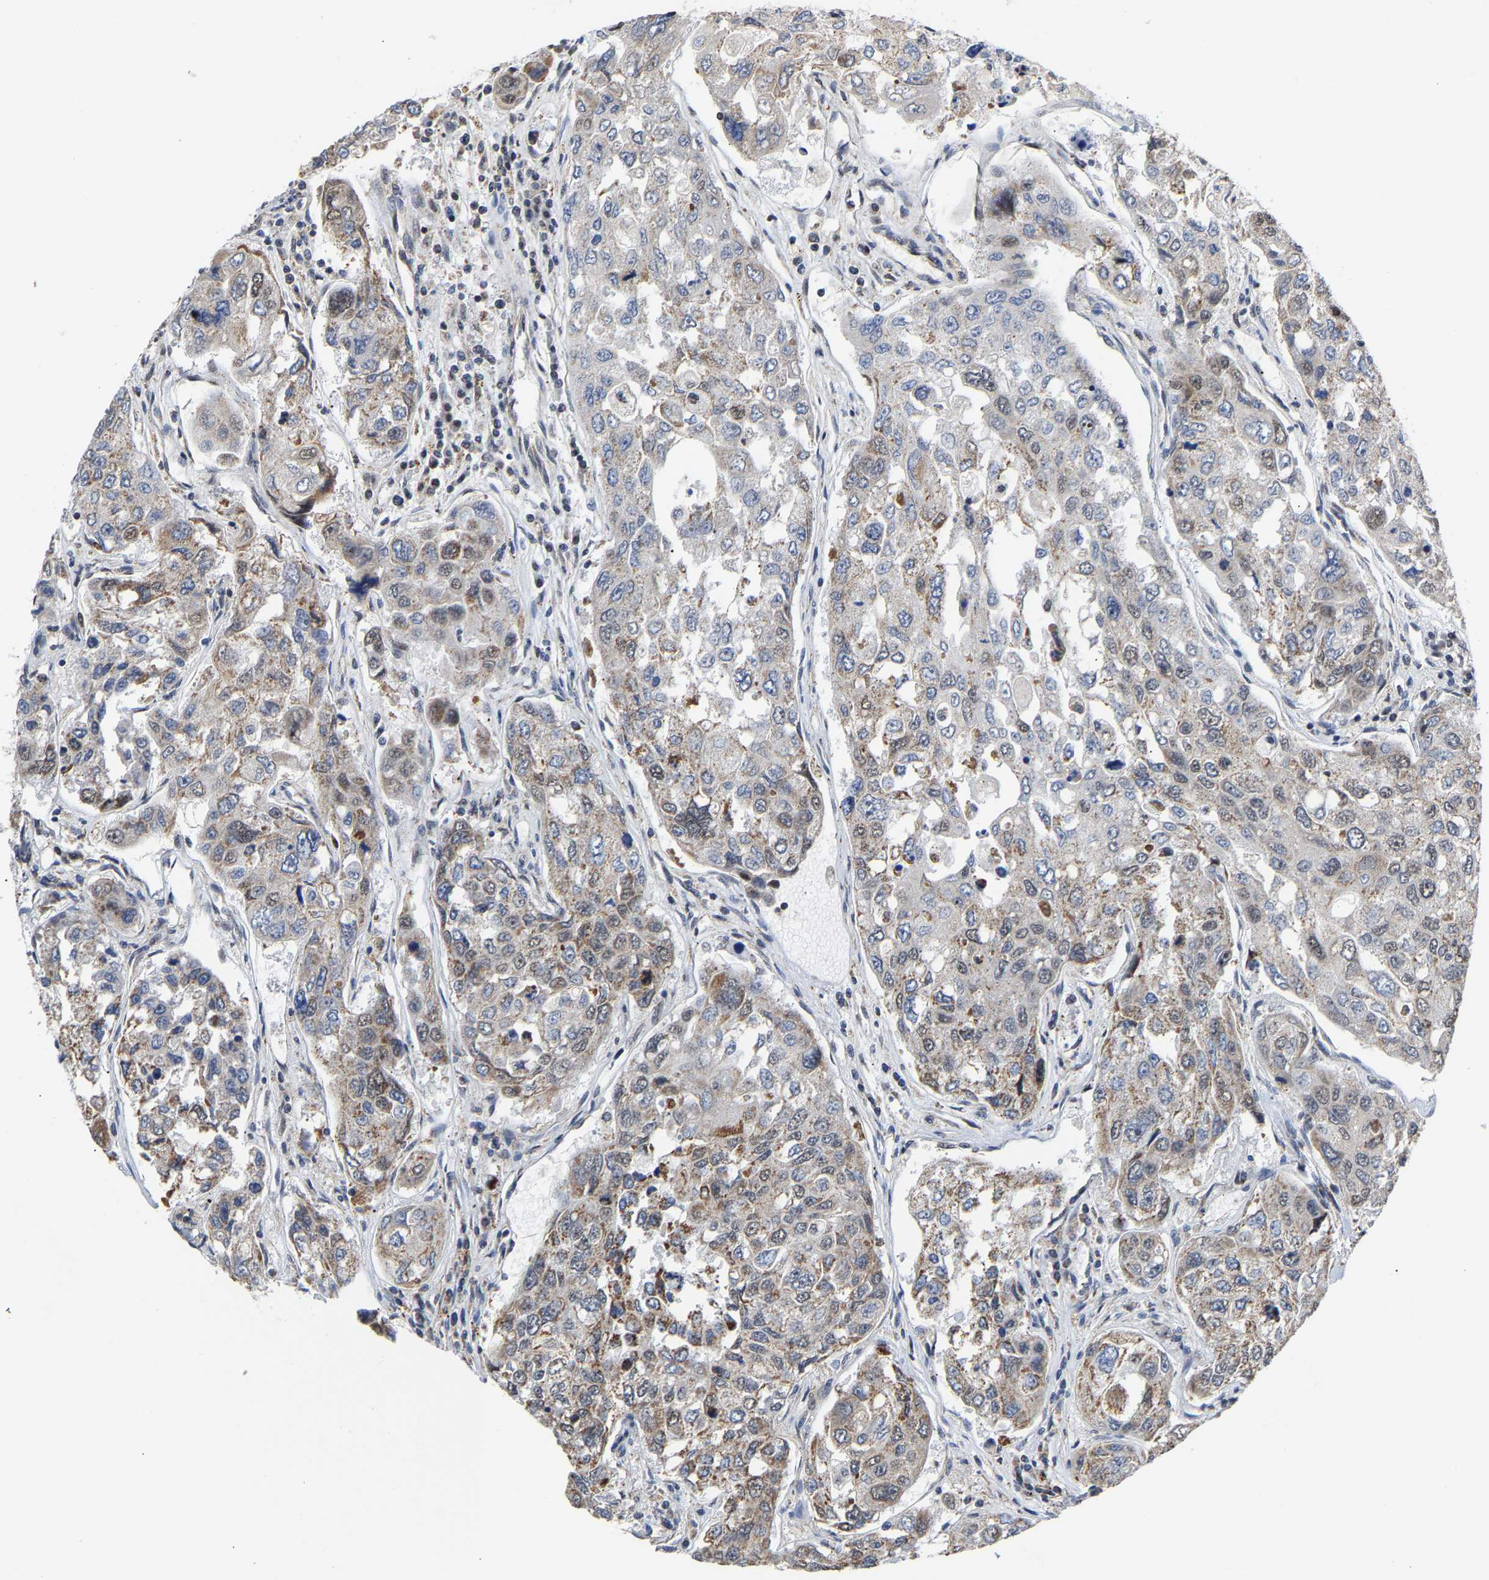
{"staining": {"intensity": "weak", "quantity": ">75%", "location": "cytoplasmic/membranous"}, "tissue": "urothelial cancer", "cell_type": "Tumor cells", "image_type": "cancer", "snomed": [{"axis": "morphology", "description": "Urothelial carcinoma, High grade"}, {"axis": "topography", "description": "Lymph node"}, {"axis": "topography", "description": "Urinary bladder"}], "caption": "Immunohistochemical staining of high-grade urothelial carcinoma demonstrates low levels of weak cytoplasmic/membranous protein positivity in approximately >75% of tumor cells. The staining was performed using DAB (3,3'-diaminobenzidine), with brown indicating positive protein expression. Nuclei are stained blue with hematoxylin.", "gene": "PCNT", "patient": {"sex": "male", "age": 51}}